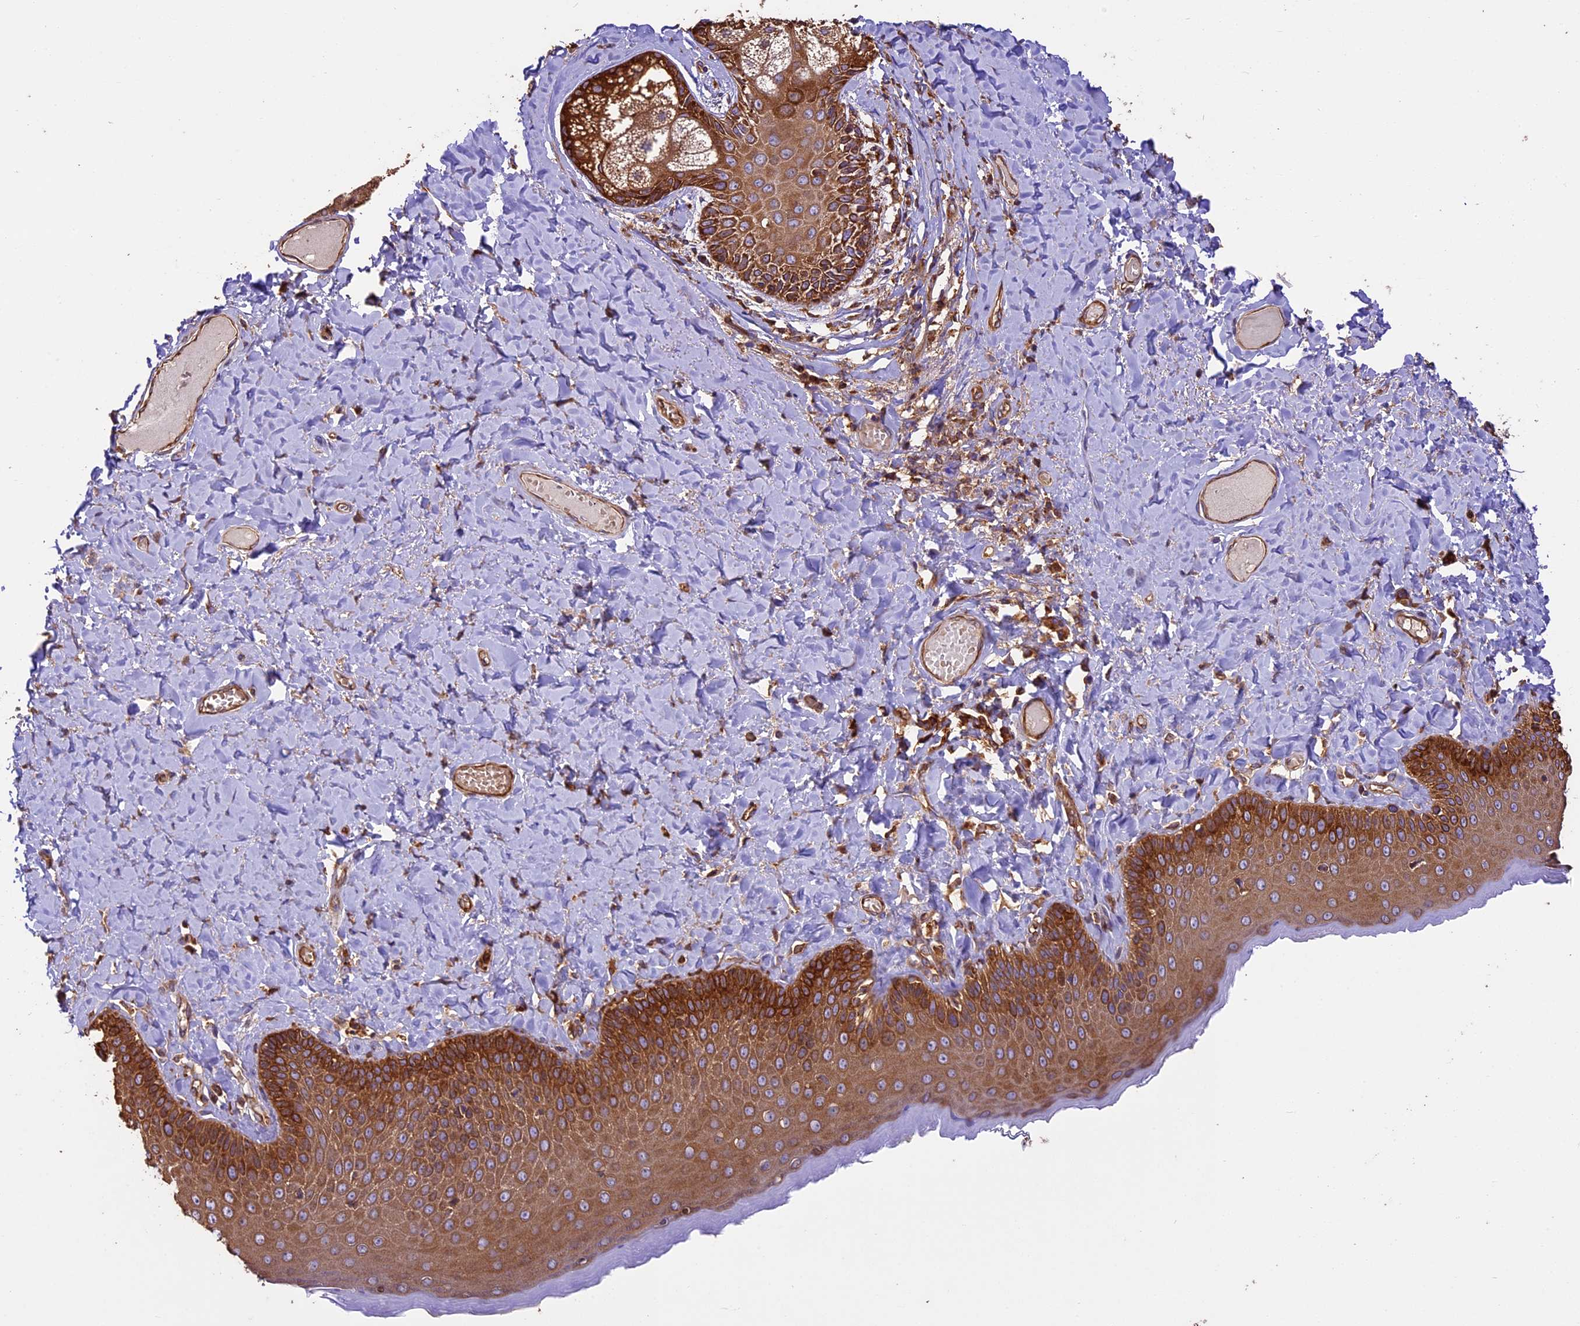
{"staining": {"intensity": "strong", "quantity": ">75%", "location": "cytoplasmic/membranous"}, "tissue": "skin", "cell_type": "Epidermal cells", "image_type": "normal", "snomed": [{"axis": "morphology", "description": "Normal tissue, NOS"}, {"axis": "topography", "description": "Anal"}], "caption": "Skin was stained to show a protein in brown. There is high levels of strong cytoplasmic/membranous staining in approximately >75% of epidermal cells. Immunohistochemistry (ihc) stains the protein in brown and the nuclei are stained blue.", "gene": "KARS1", "patient": {"sex": "male", "age": 69}}